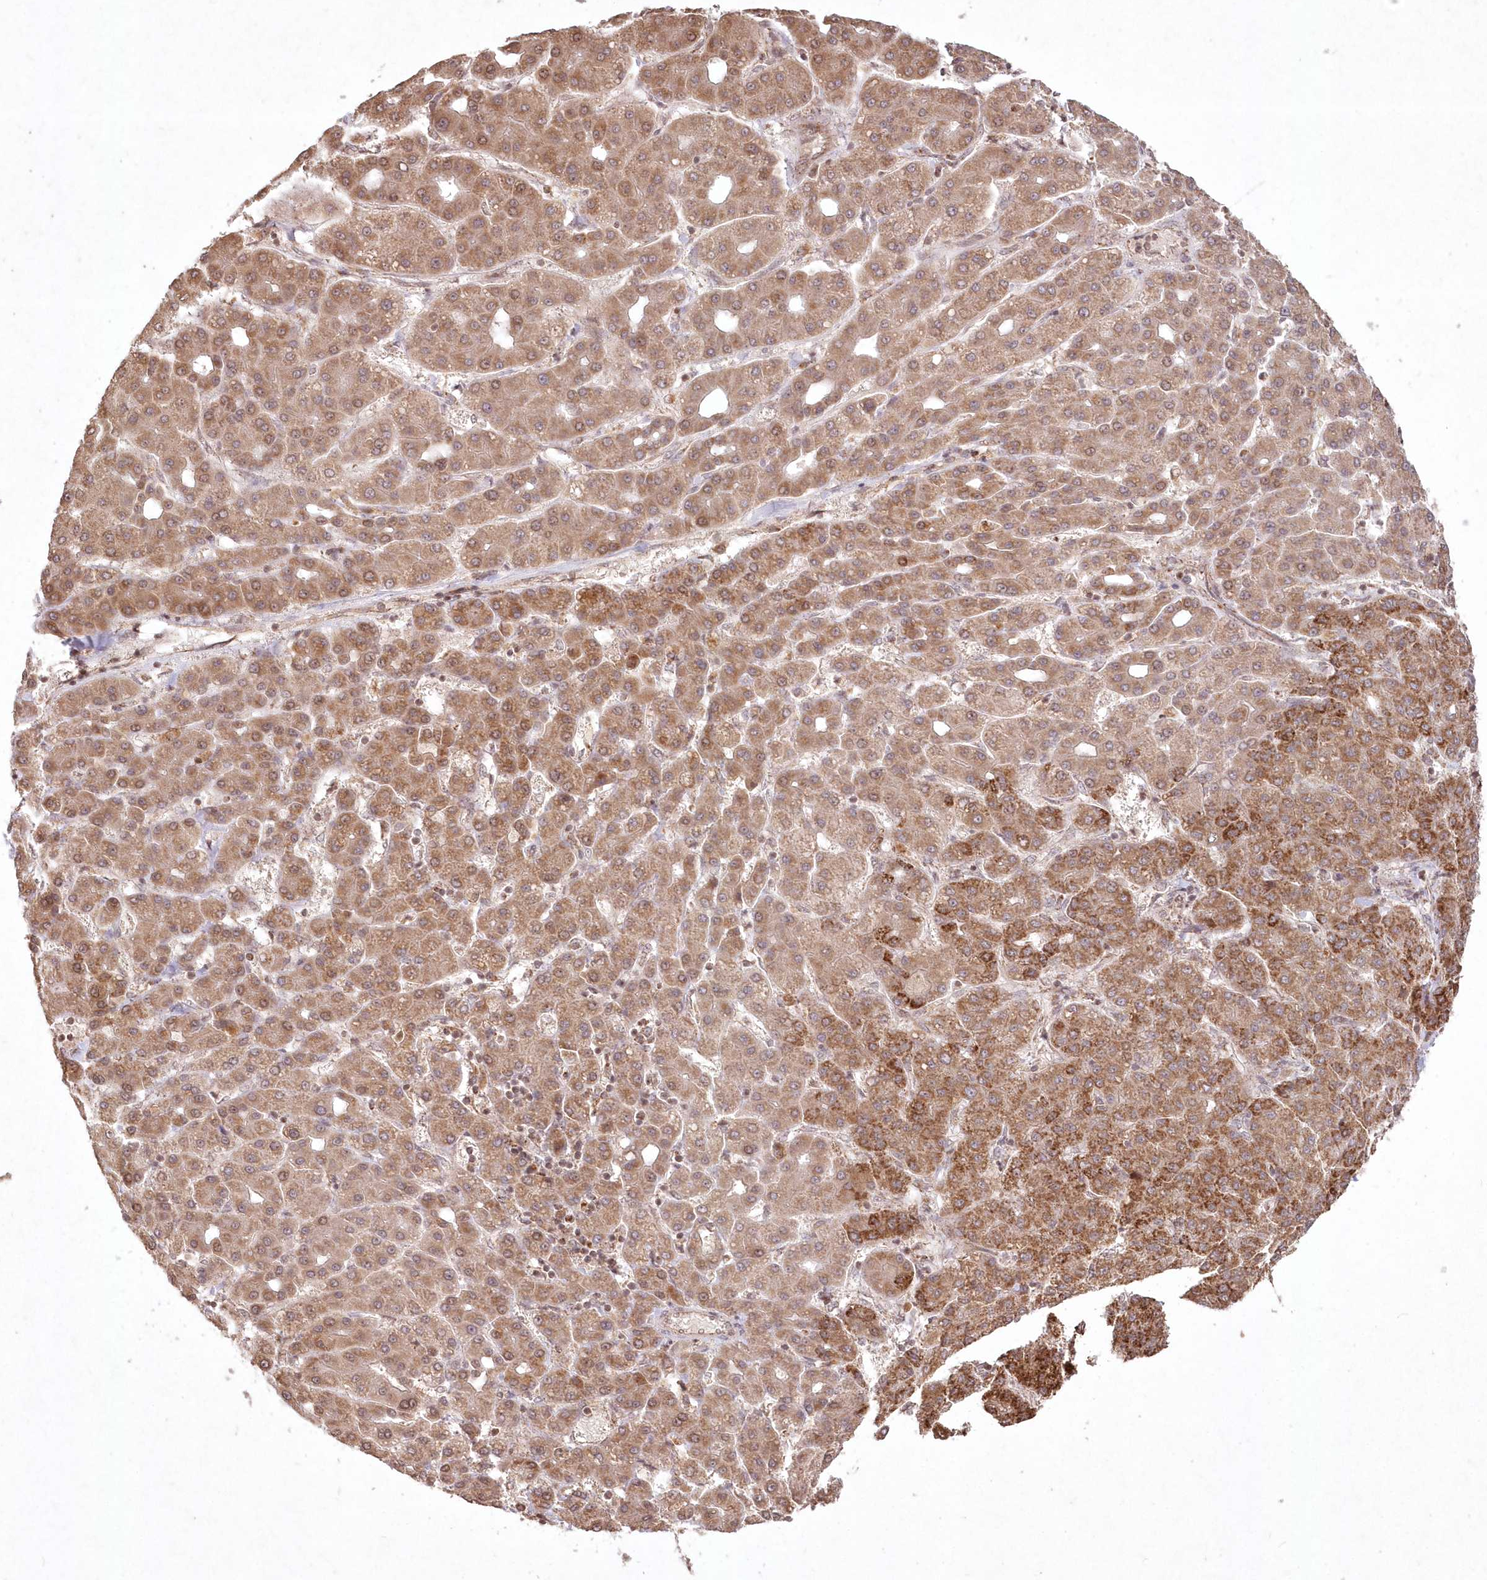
{"staining": {"intensity": "moderate", "quantity": ">75%", "location": "cytoplasmic/membranous"}, "tissue": "liver cancer", "cell_type": "Tumor cells", "image_type": "cancer", "snomed": [{"axis": "morphology", "description": "Carcinoma, Hepatocellular, NOS"}, {"axis": "topography", "description": "Liver"}], "caption": "Immunohistochemical staining of hepatocellular carcinoma (liver) displays medium levels of moderate cytoplasmic/membranous protein expression in about >75% of tumor cells. The protein is shown in brown color, while the nuclei are stained blue.", "gene": "LRPPRC", "patient": {"sex": "male", "age": 65}}